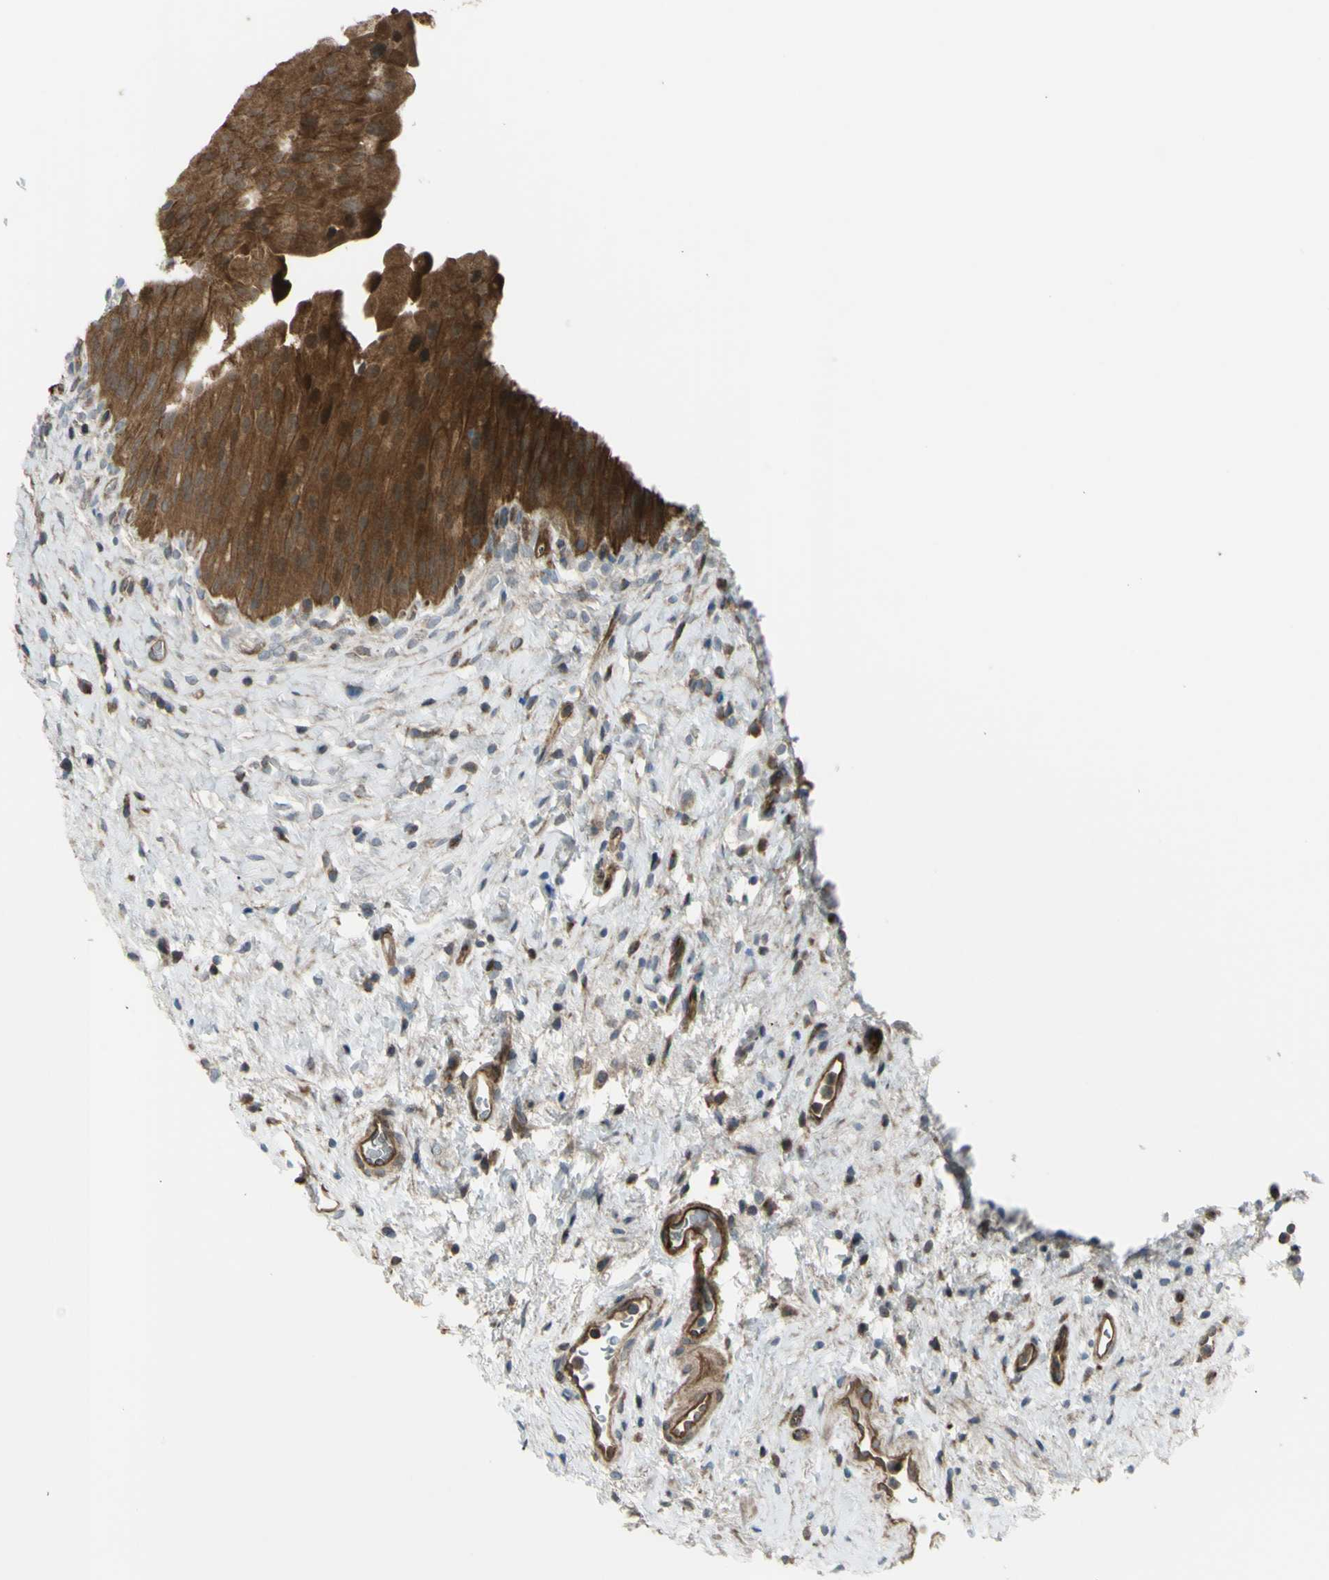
{"staining": {"intensity": "strong", "quantity": ">75%", "location": "cytoplasmic/membranous"}, "tissue": "urinary bladder", "cell_type": "Urothelial cells", "image_type": "normal", "snomed": [{"axis": "morphology", "description": "Normal tissue, NOS"}, {"axis": "morphology", "description": "Urothelial carcinoma, High grade"}, {"axis": "topography", "description": "Urinary bladder"}], "caption": "The micrograph demonstrates a brown stain indicating the presence of a protein in the cytoplasmic/membranous of urothelial cells in urinary bladder. The staining was performed using DAB, with brown indicating positive protein expression. Nuclei are stained blue with hematoxylin.", "gene": "FLII", "patient": {"sex": "male", "age": 46}}